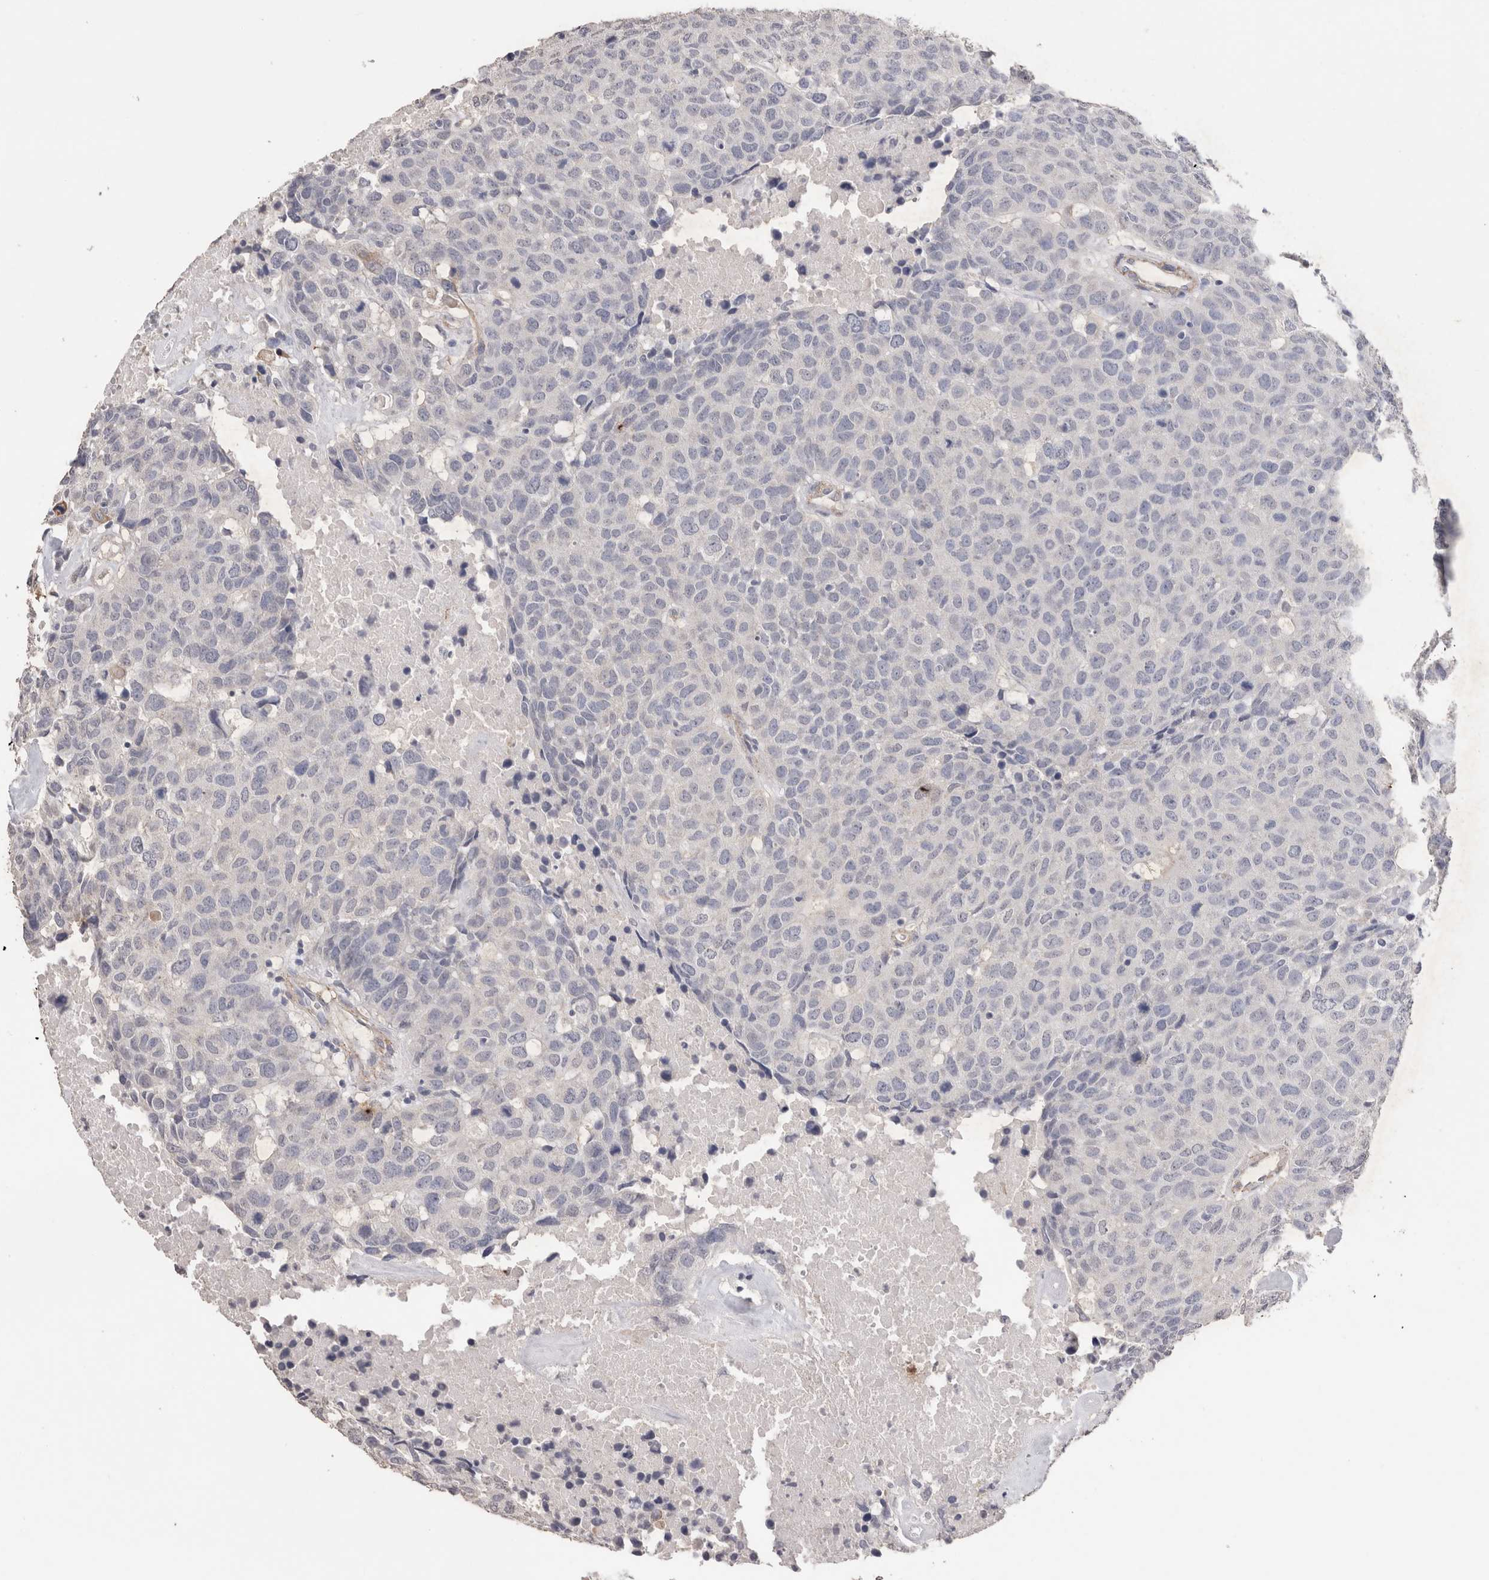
{"staining": {"intensity": "negative", "quantity": "none", "location": "none"}, "tissue": "head and neck cancer", "cell_type": "Tumor cells", "image_type": "cancer", "snomed": [{"axis": "morphology", "description": "Squamous cell carcinoma, NOS"}, {"axis": "topography", "description": "Head-Neck"}], "caption": "Human head and neck squamous cell carcinoma stained for a protein using immunohistochemistry (IHC) exhibits no positivity in tumor cells.", "gene": "CDH6", "patient": {"sex": "male", "age": 66}}